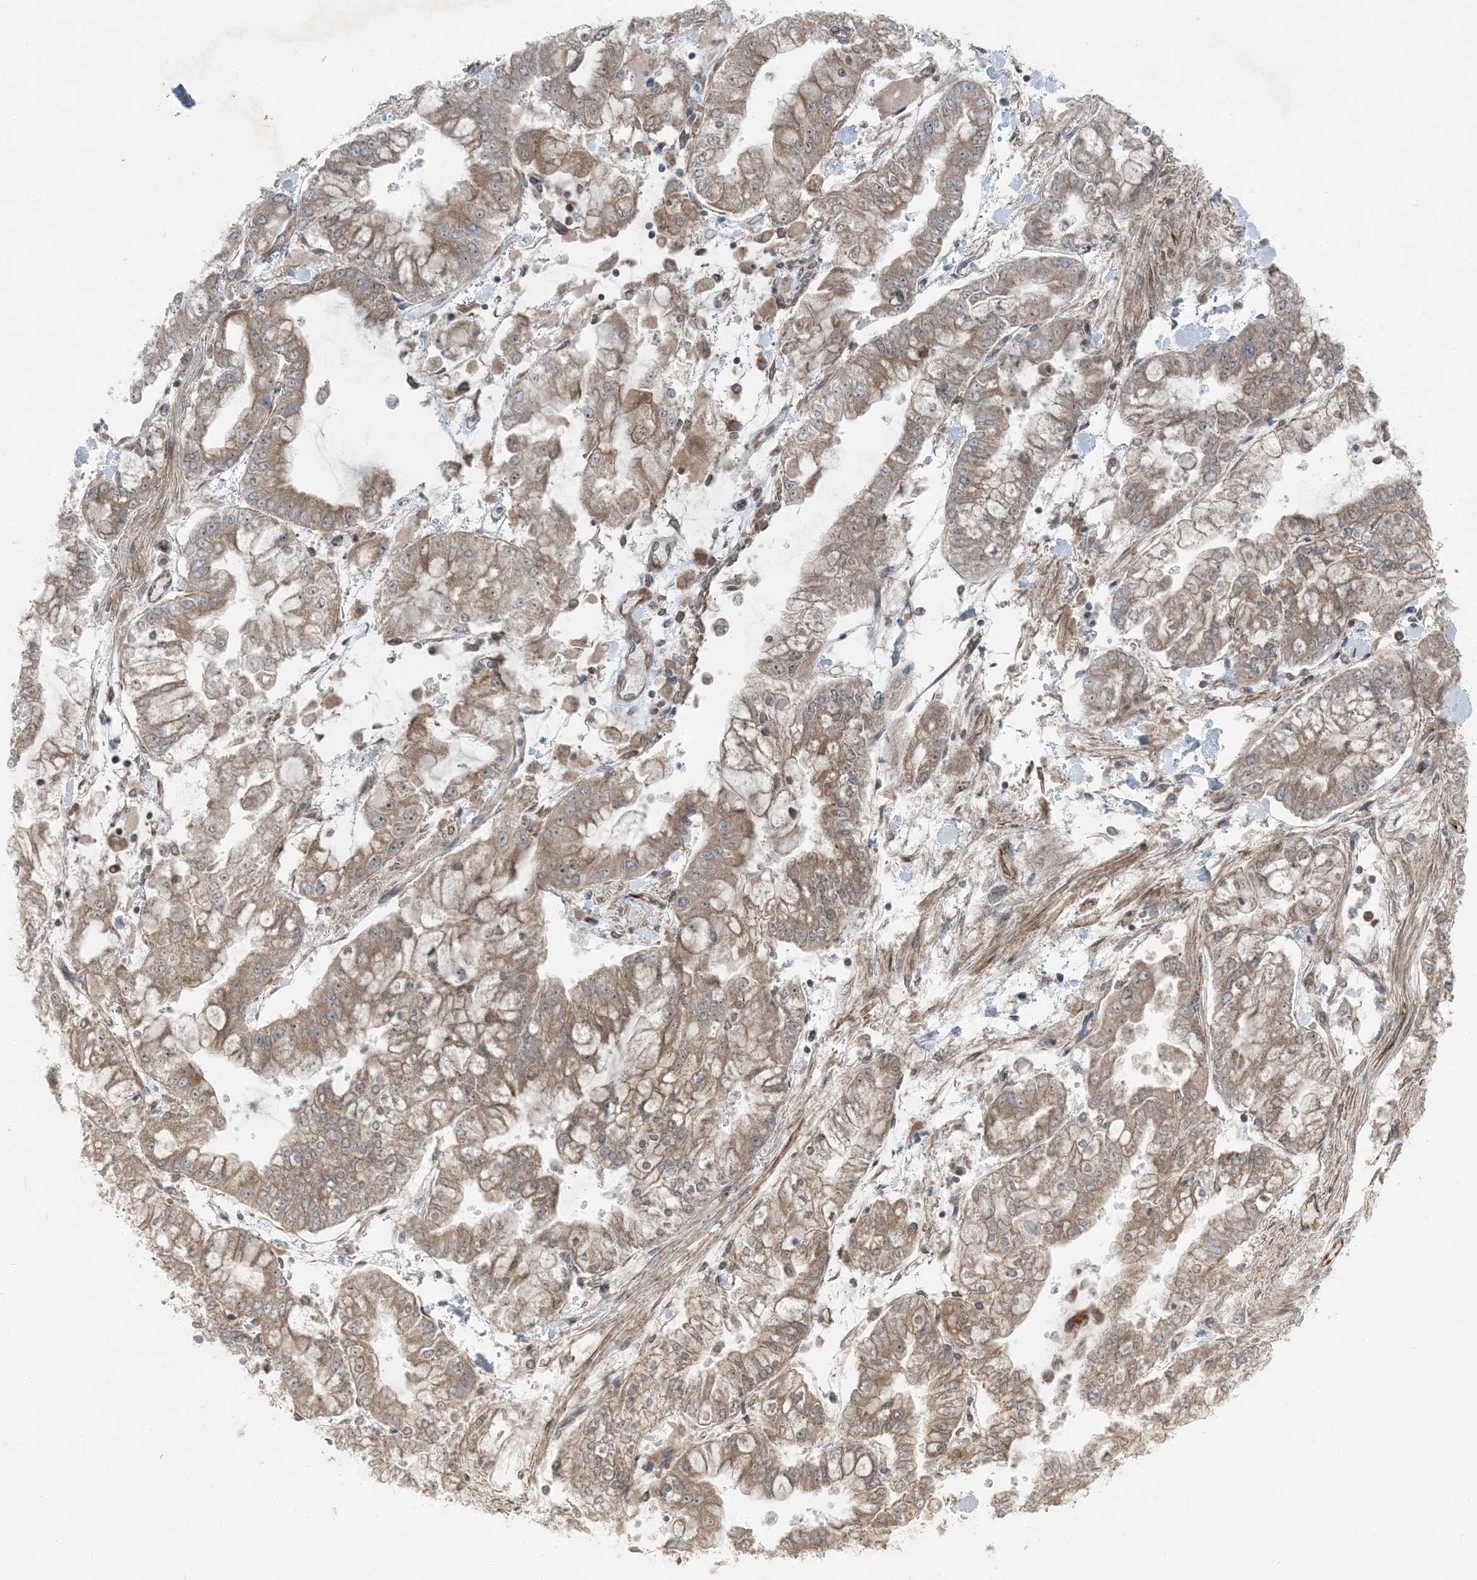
{"staining": {"intensity": "weak", "quantity": ">75%", "location": "cytoplasmic/membranous"}, "tissue": "stomach cancer", "cell_type": "Tumor cells", "image_type": "cancer", "snomed": [{"axis": "morphology", "description": "Normal tissue, NOS"}, {"axis": "morphology", "description": "Adenocarcinoma, NOS"}, {"axis": "topography", "description": "Stomach, upper"}, {"axis": "topography", "description": "Stomach"}], "caption": "Stomach cancer (adenocarcinoma) stained with IHC reveals weak cytoplasmic/membranous staining in about >75% of tumor cells. The staining was performed using DAB (3,3'-diaminobenzidine) to visualize the protein expression in brown, while the nuclei were stained in blue with hematoxylin (Magnification: 20x).", "gene": "RAB3GAP1", "patient": {"sex": "male", "age": 76}}